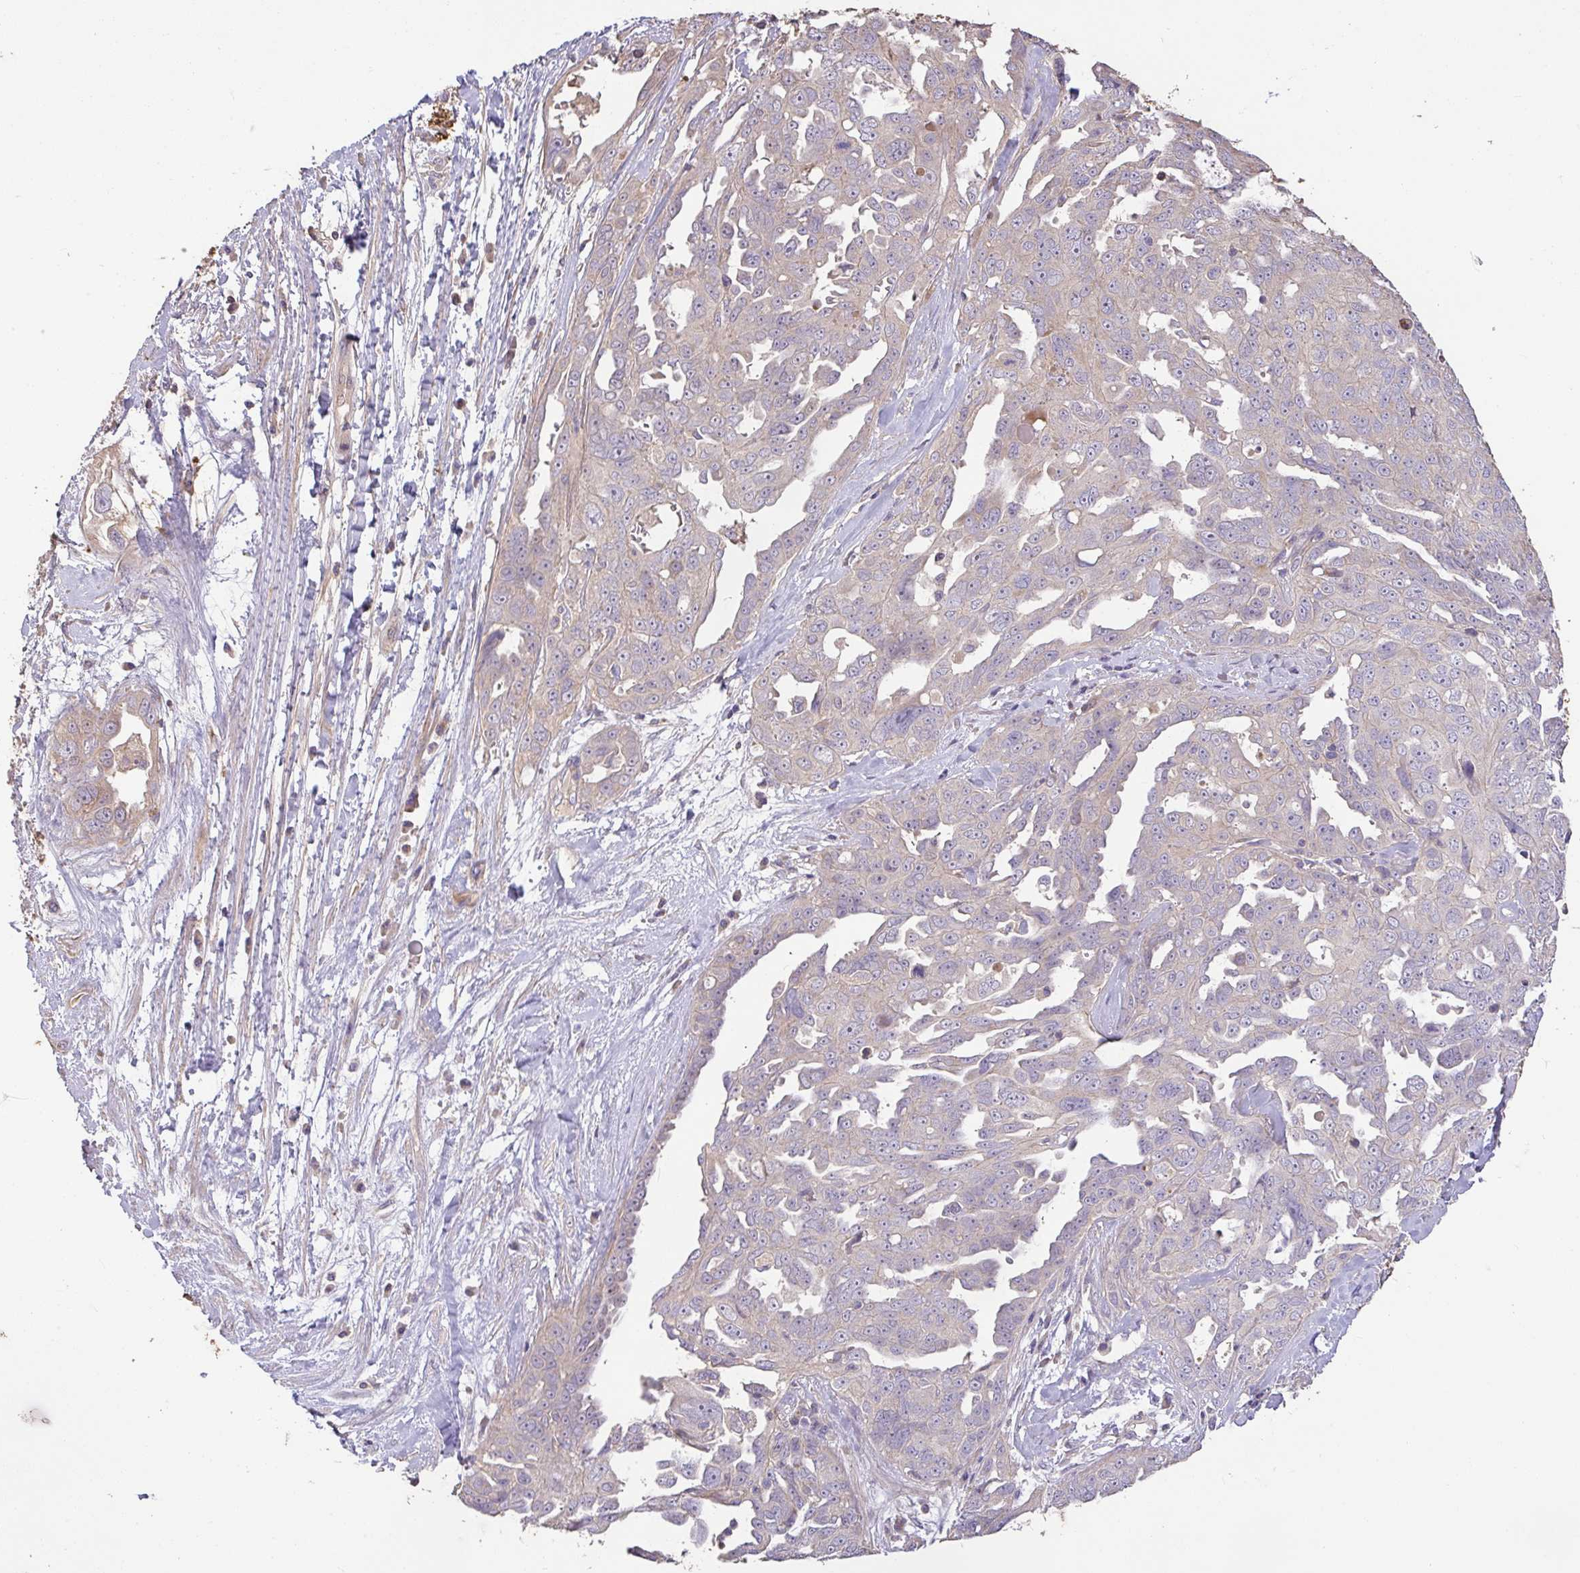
{"staining": {"intensity": "weak", "quantity": "<25%", "location": "cytoplasmic/membranous"}, "tissue": "ovarian cancer", "cell_type": "Tumor cells", "image_type": "cancer", "snomed": [{"axis": "morphology", "description": "Carcinoma, endometroid"}, {"axis": "topography", "description": "Ovary"}], "caption": "This is an IHC micrograph of human ovarian endometroid carcinoma. There is no positivity in tumor cells.", "gene": "FCER1A", "patient": {"sex": "female", "age": 70}}